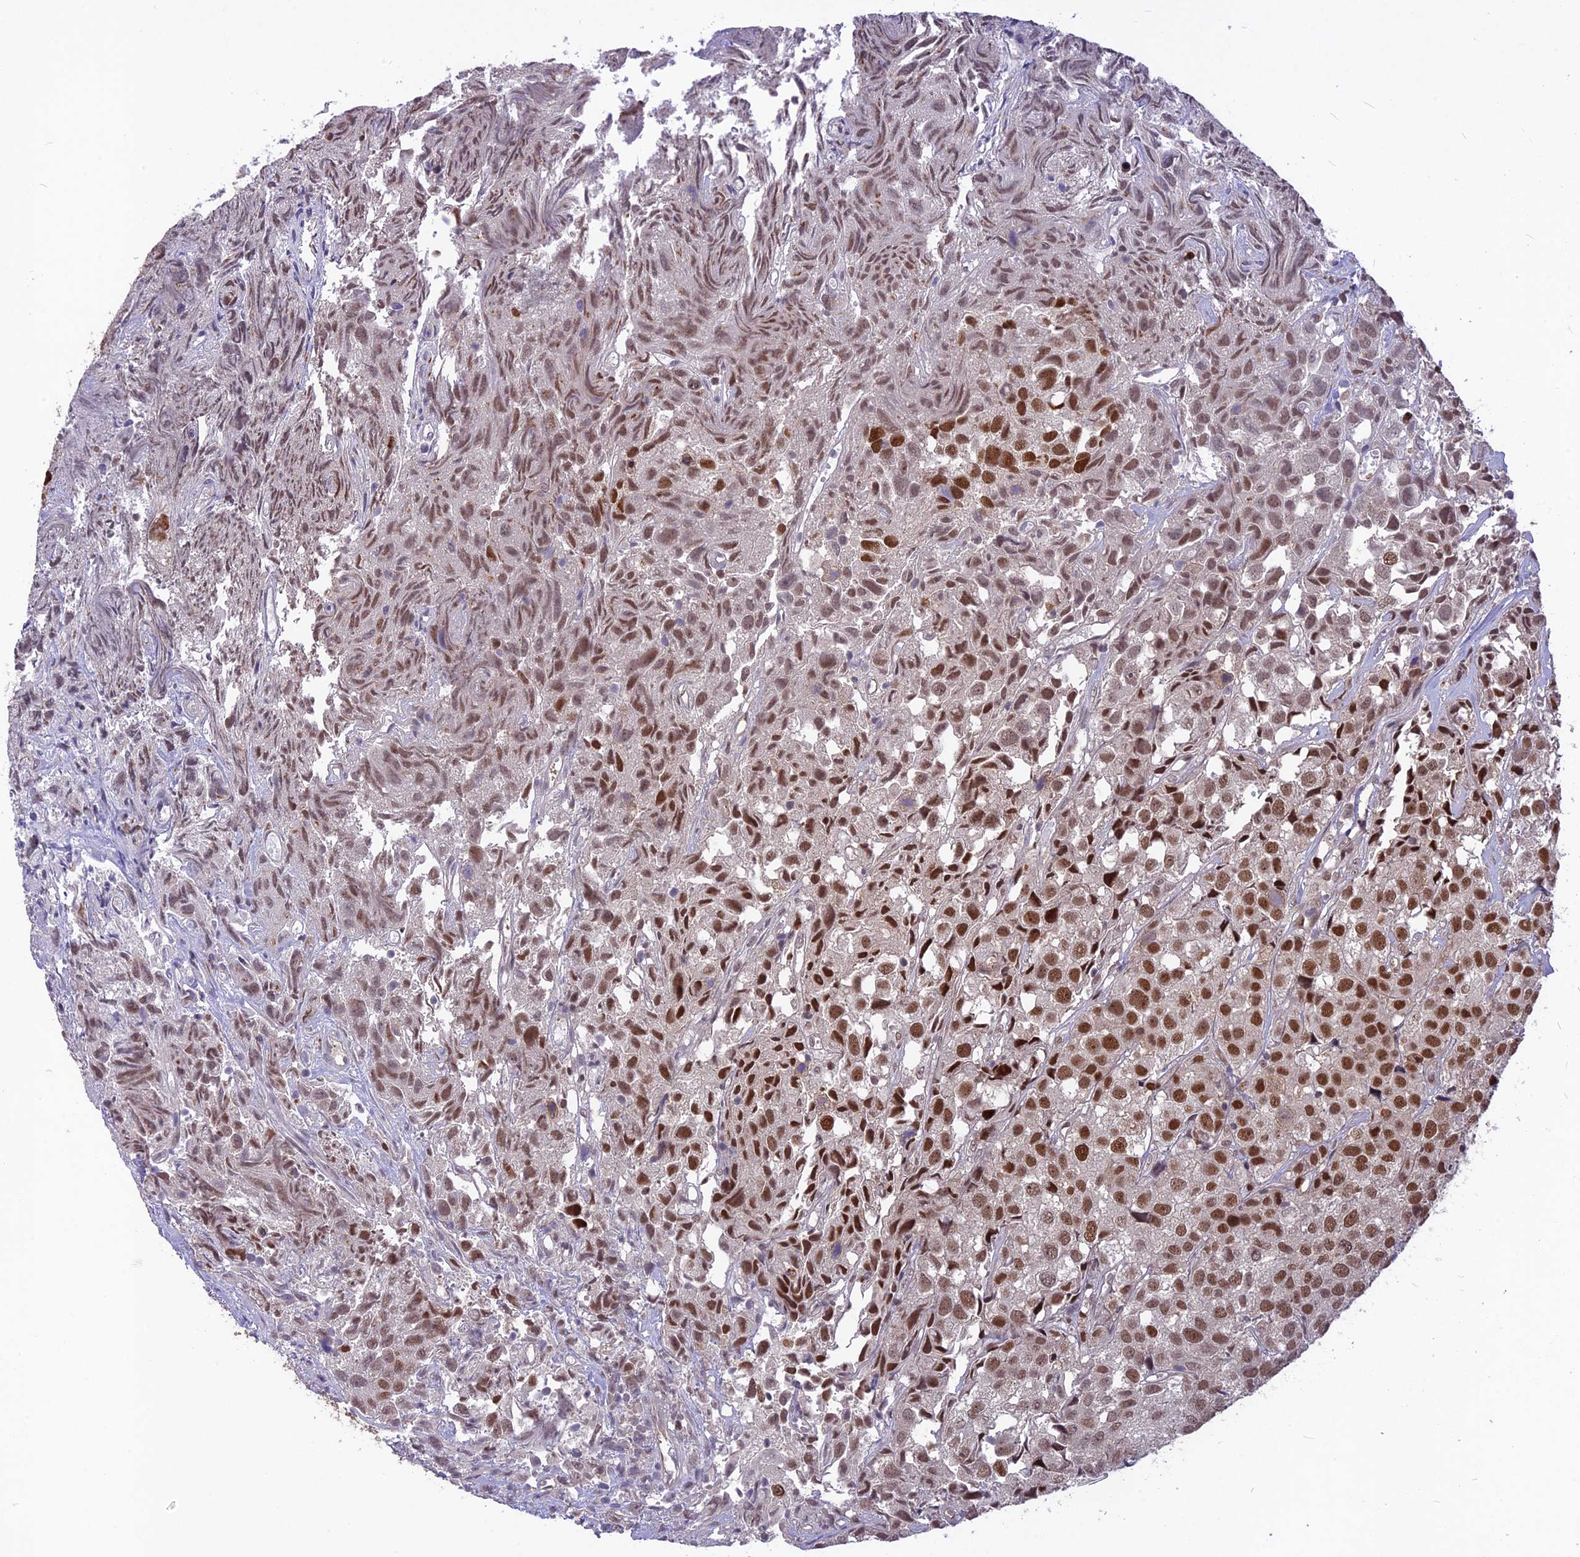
{"staining": {"intensity": "moderate", "quantity": ">75%", "location": "nuclear"}, "tissue": "urothelial cancer", "cell_type": "Tumor cells", "image_type": "cancer", "snomed": [{"axis": "morphology", "description": "Urothelial carcinoma, High grade"}, {"axis": "topography", "description": "Urinary bladder"}], "caption": "This is a histology image of IHC staining of high-grade urothelial carcinoma, which shows moderate expression in the nuclear of tumor cells.", "gene": "DIS3", "patient": {"sex": "female", "age": 75}}